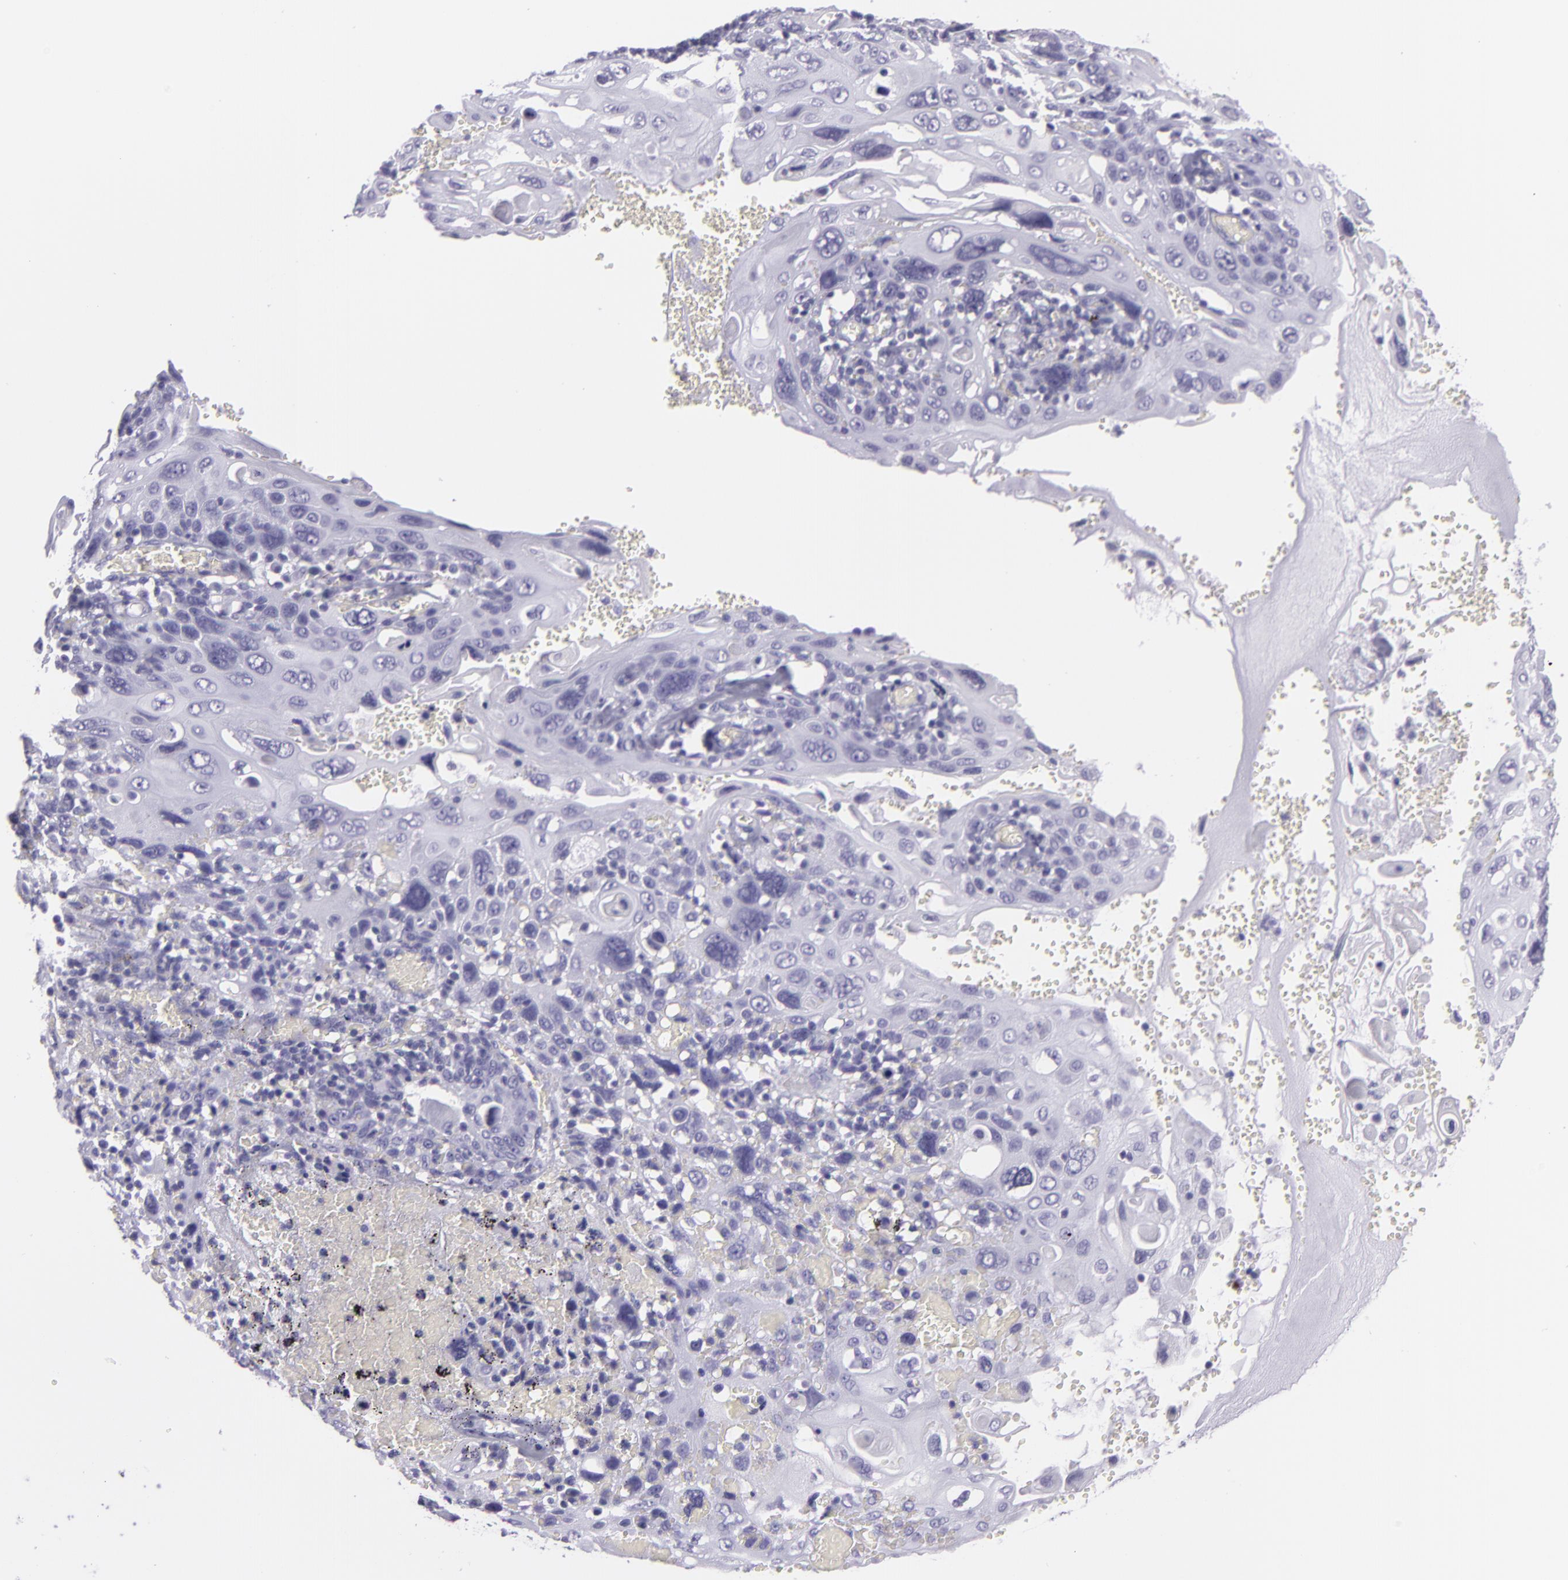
{"staining": {"intensity": "negative", "quantity": "none", "location": "none"}, "tissue": "cervical cancer", "cell_type": "Tumor cells", "image_type": "cancer", "snomed": [{"axis": "morphology", "description": "Squamous cell carcinoma, NOS"}, {"axis": "topography", "description": "Cervix"}], "caption": "An IHC image of squamous cell carcinoma (cervical) is shown. There is no staining in tumor cells of squamous cell carcinoma (cervical).", "gene": "MUC6", "patient": {"sex": "female", "age": 54}}